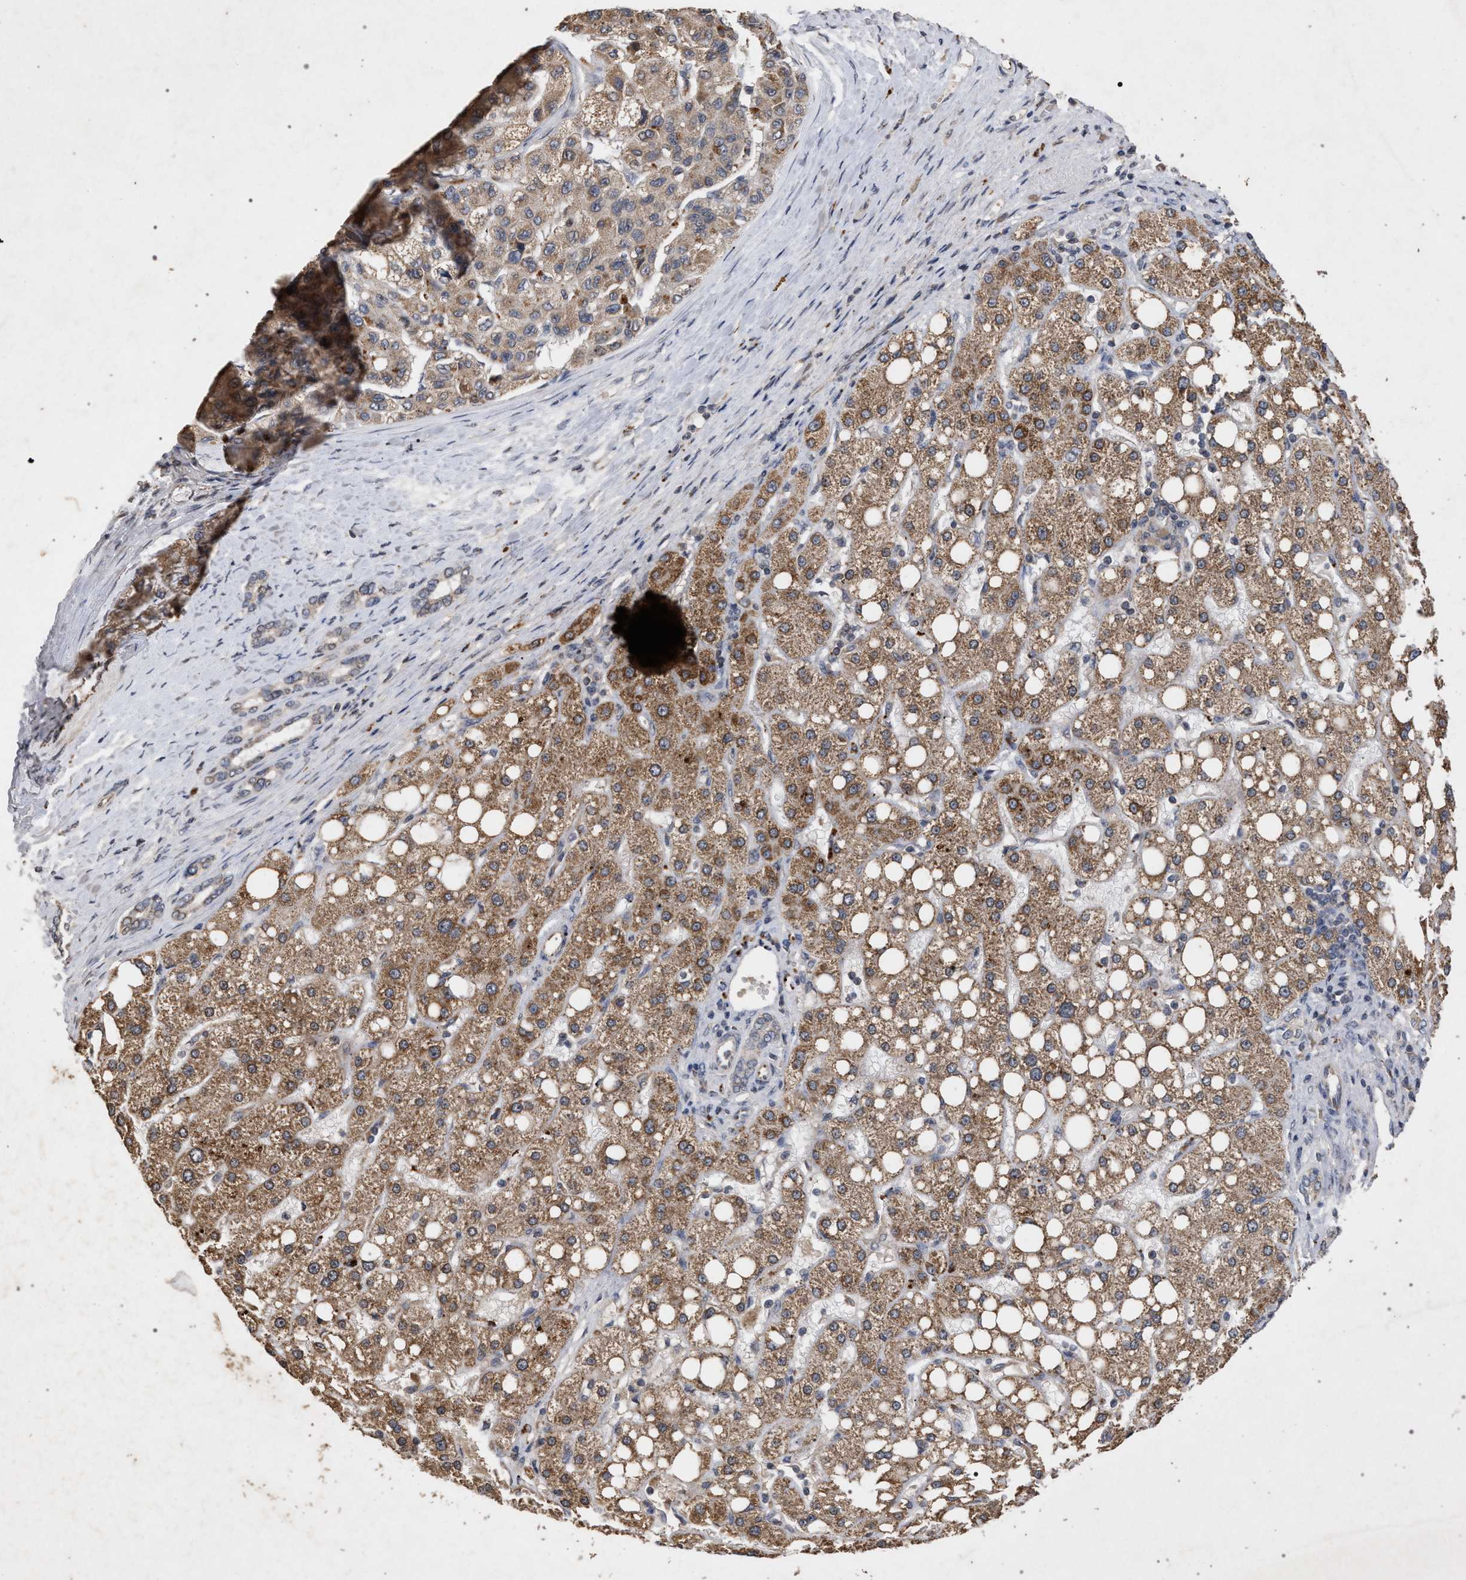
{"staining": {"intensity": "moderate", "quantity": ">75%", "location": "cytoplasmic/membranous"}, "tissue": "liver cancer", "cell_type": "Tumor cells", "image_type": "cancer", "snomed": [{"axis": "morphology", "description": "Carcinoma, Hepatocellular, NOS"}, {"axis": "topography", "description": "Liver"}], "caption": "About >75% of tumor cells in human liver cancer (hepatocellular carcinoma) display moderate cytoplasmic/membranous protein staining as visualized by brown immunohistochemical staining.", "gene": "PKD2L1", "patient": {"sex": "male", "age": 80}}